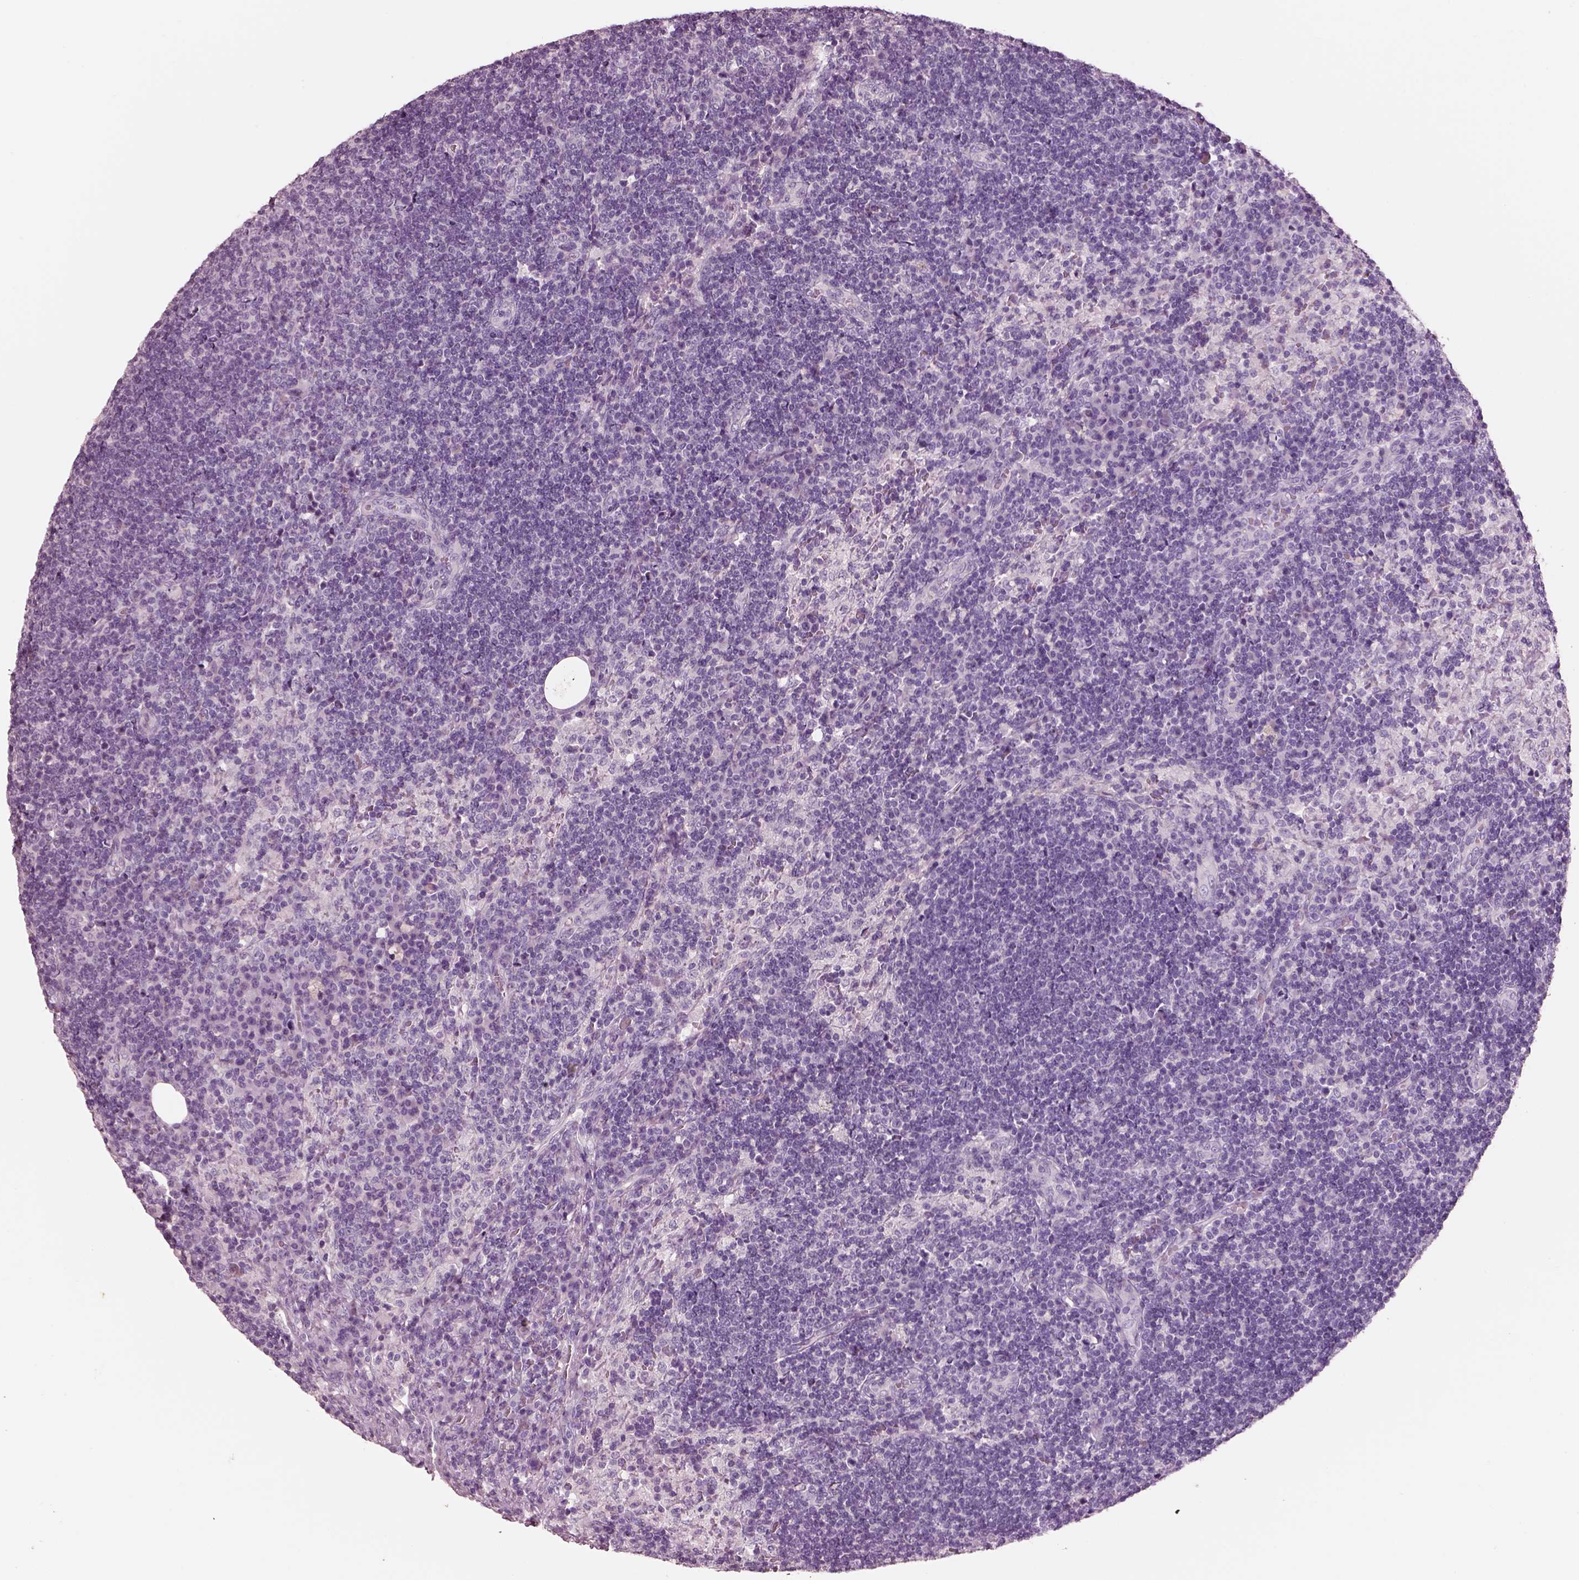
{"staining": {"intensity": "negative", "quantity": "none", "location": "none"}, "tissue": "lymph node", "cell_type": "Germinal center cells", "image_type": "normal", "snomed": [{"axis": "morphology", "description": "Normal tissue, NOS"}, {"axis": "topography", "description": "Lymph node"}], "caption": "Immunohistochemistry (IHC) of normal human lymph node demonstrates no positivity in germinal center cells. (DAB immunohistochemistry (IHC) visualized using brightfield microscopy, high magnification).", "gene": "PNOC", "patient": {"sex": "male", "age": 63}}